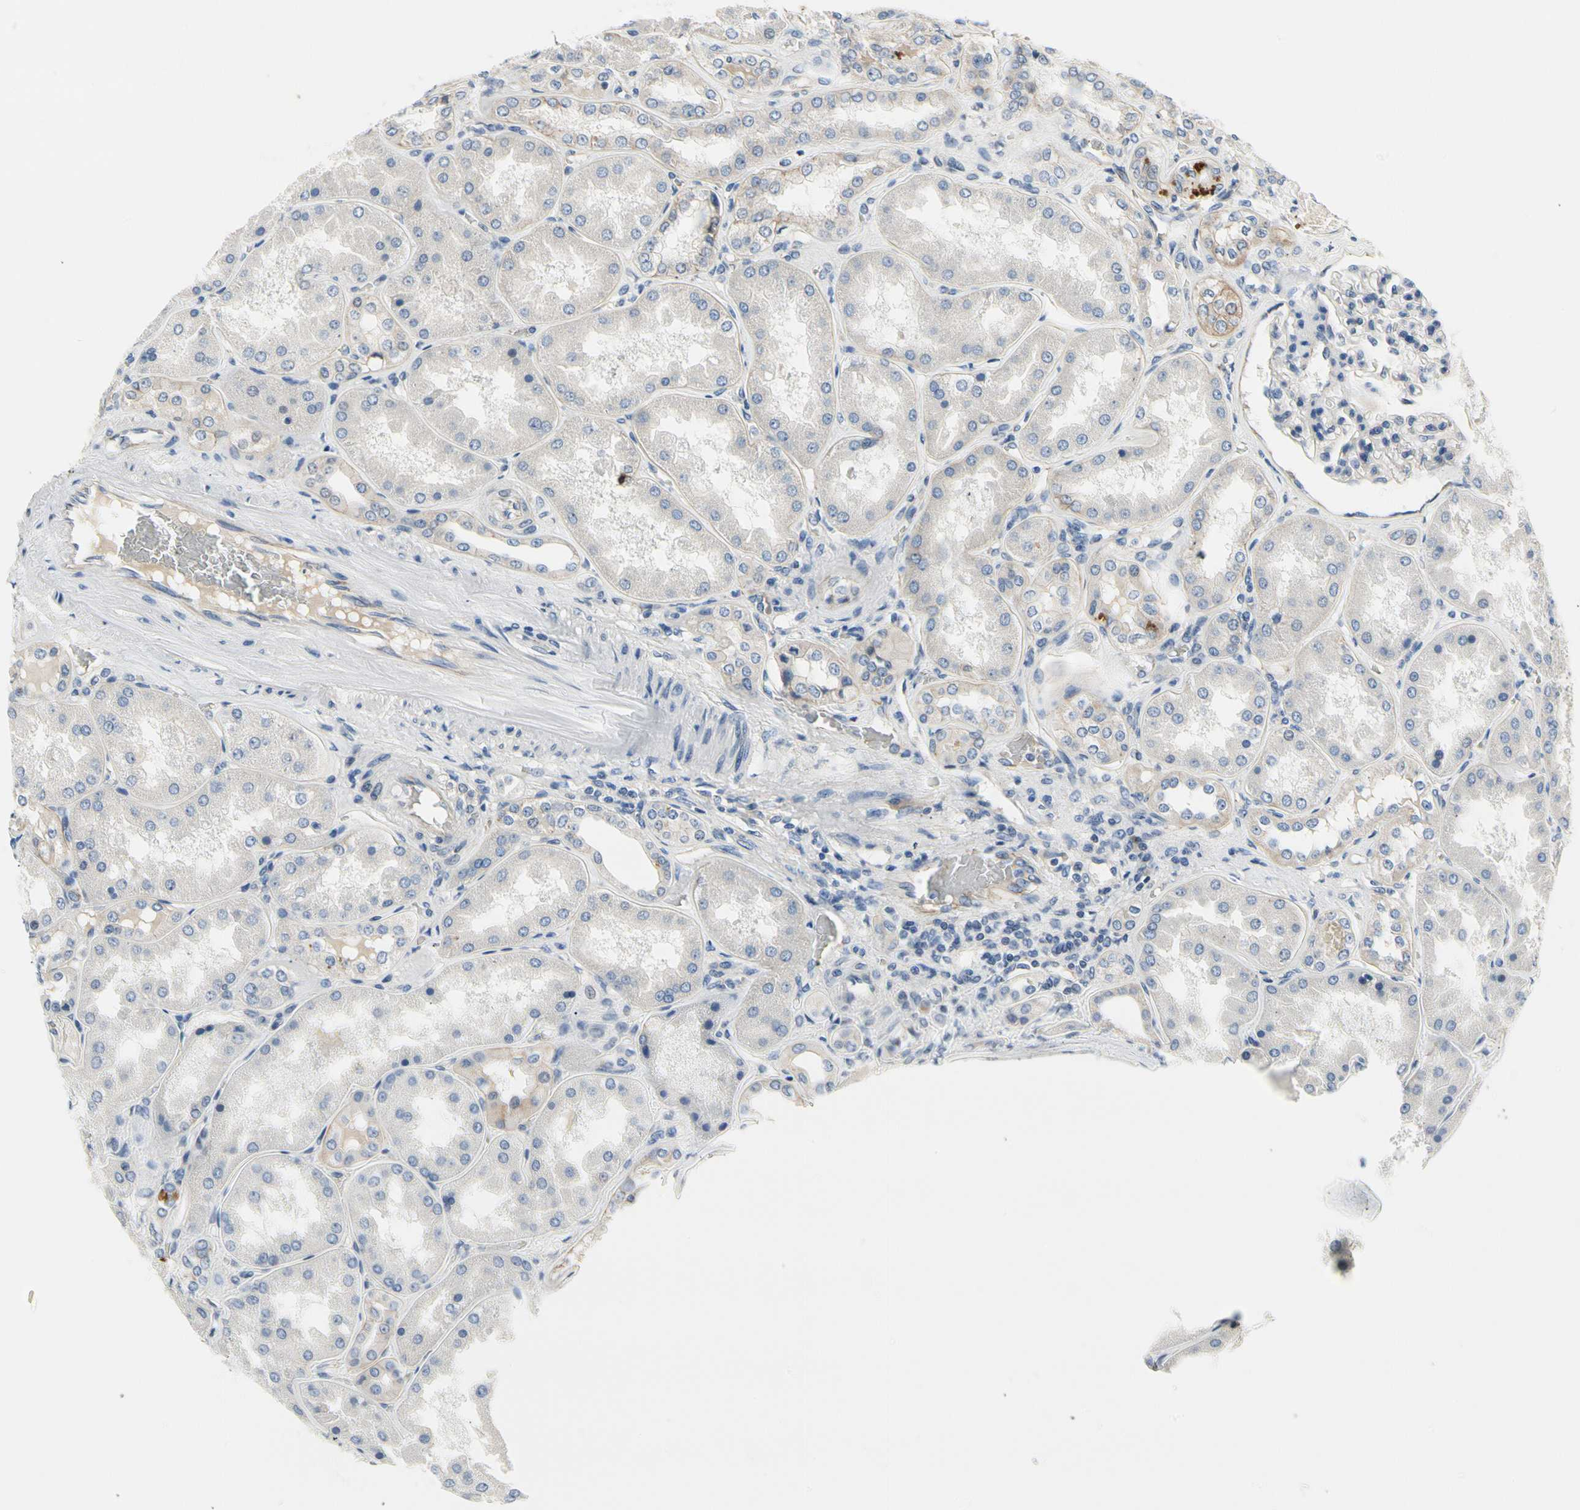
{"staining": {"intensity": "negative", "quantity": "none", "location": "none"}, "tissue": "kidney", "cell_type": "Cells in glomeruli", "image_type": "normal", "snomed": [{"axis": "morphology", "description": "Normal tissue, NOS"}, {"axis": "topography", "description": "Kidney"}], "caption": "Kidney stained for a protein using immunohistochemistry shows no staining cells in glomeruli.", "gene": "LGR6", "patient": {"sex": "female", "age": 56}}